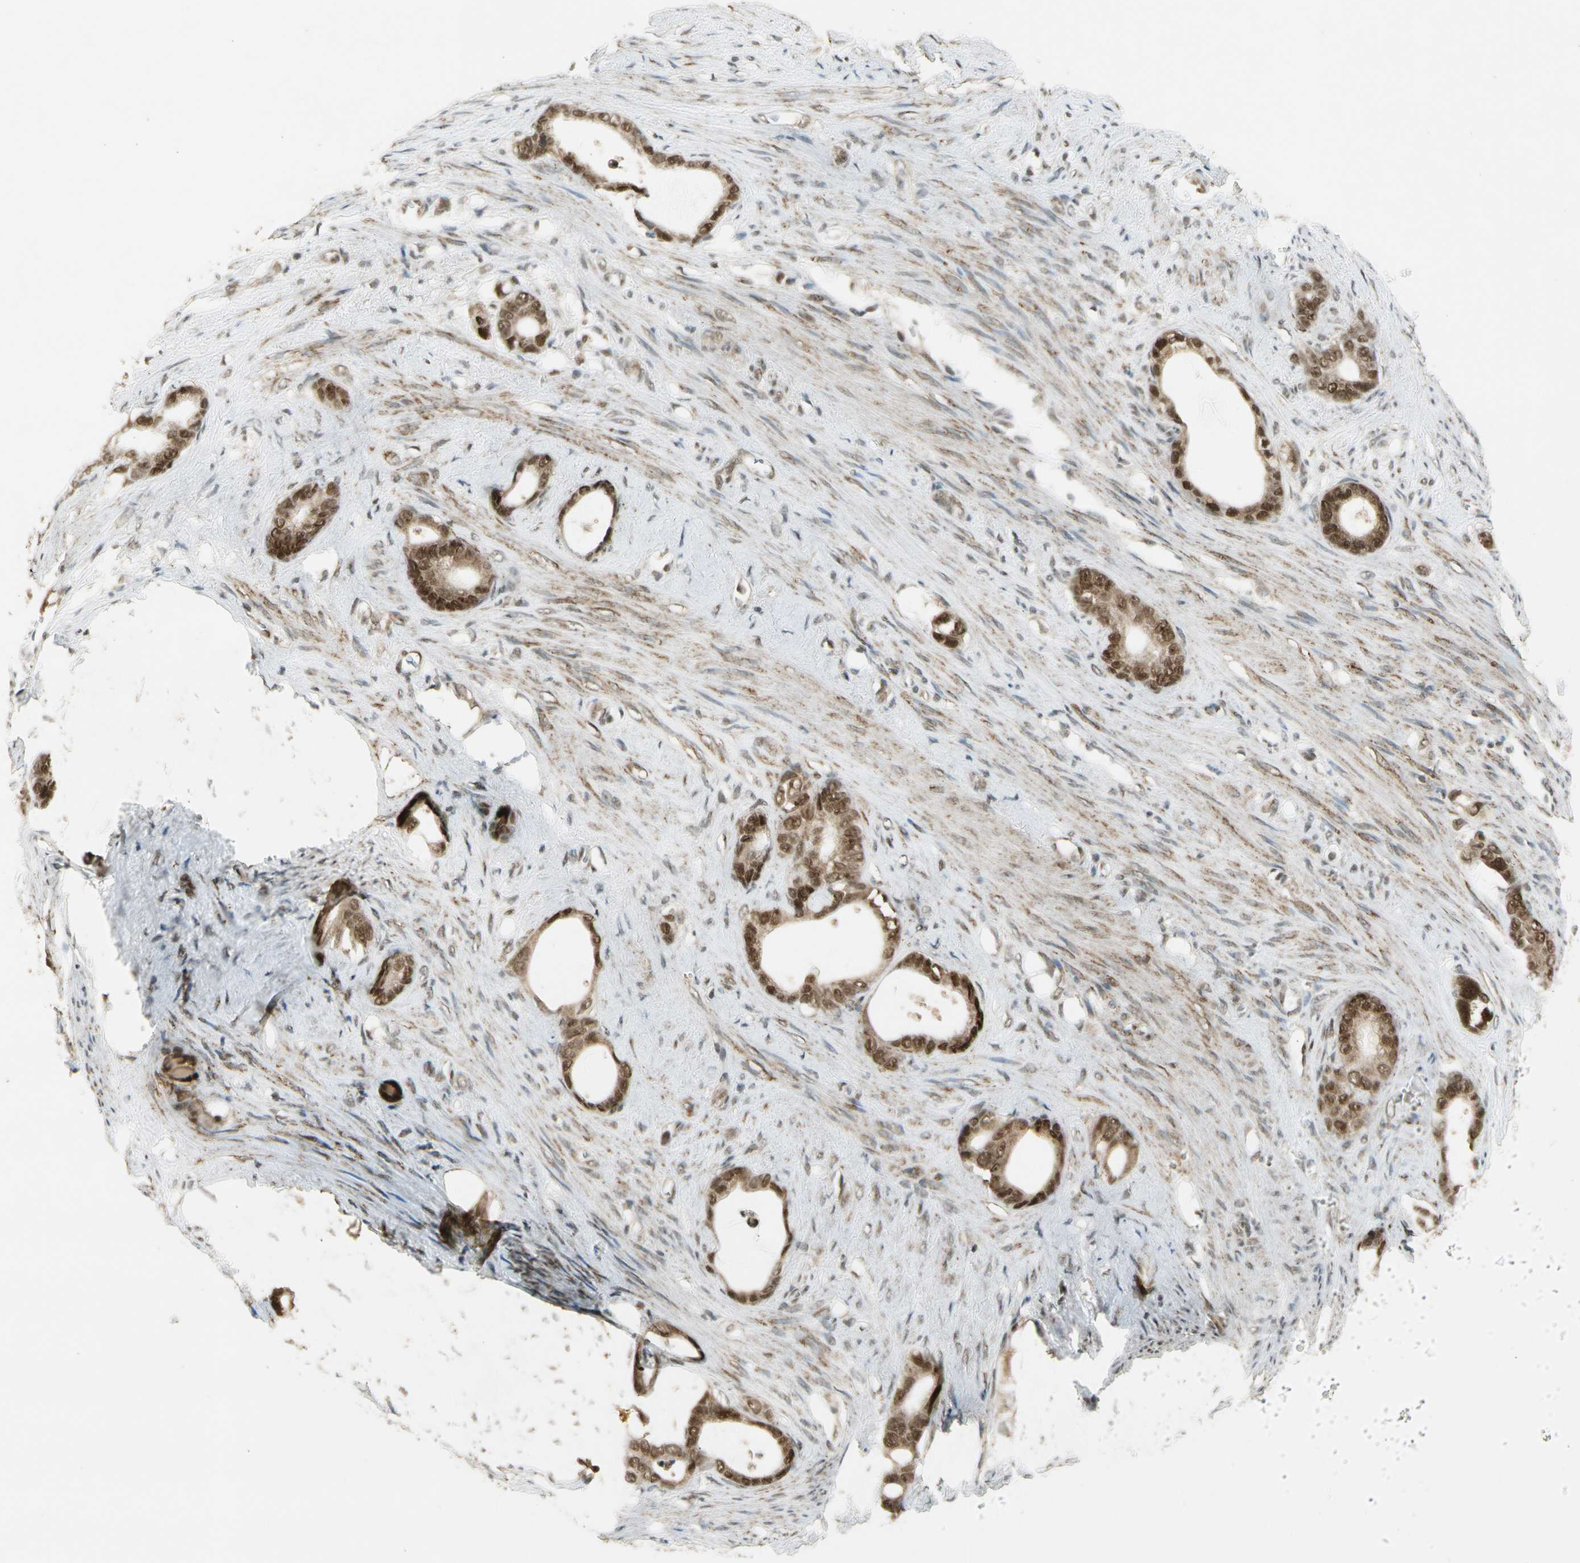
{"staining": {"intensity": "moderate", "quantity": ">75%", "location": "cytoplasmic/membranous,nuclear"}, "tissue": "stomach cancer", "cell_type": "Tumor cells", "image_type": "cancer", "snomed": [{"axis": "morphology", "description": "Adenocarcinoma, NOS"}, {"axis": "topography", "description": "Stomach"}], "caption": "Protein staining of adenocarcinoma (stomach) tissue demonstrates moderate cytoplasmic/membranous and nuclear staining in approximately >75% of tumor cells.", "gene": "ZNF135", "patient": {"sex": "female", "age": 75}}